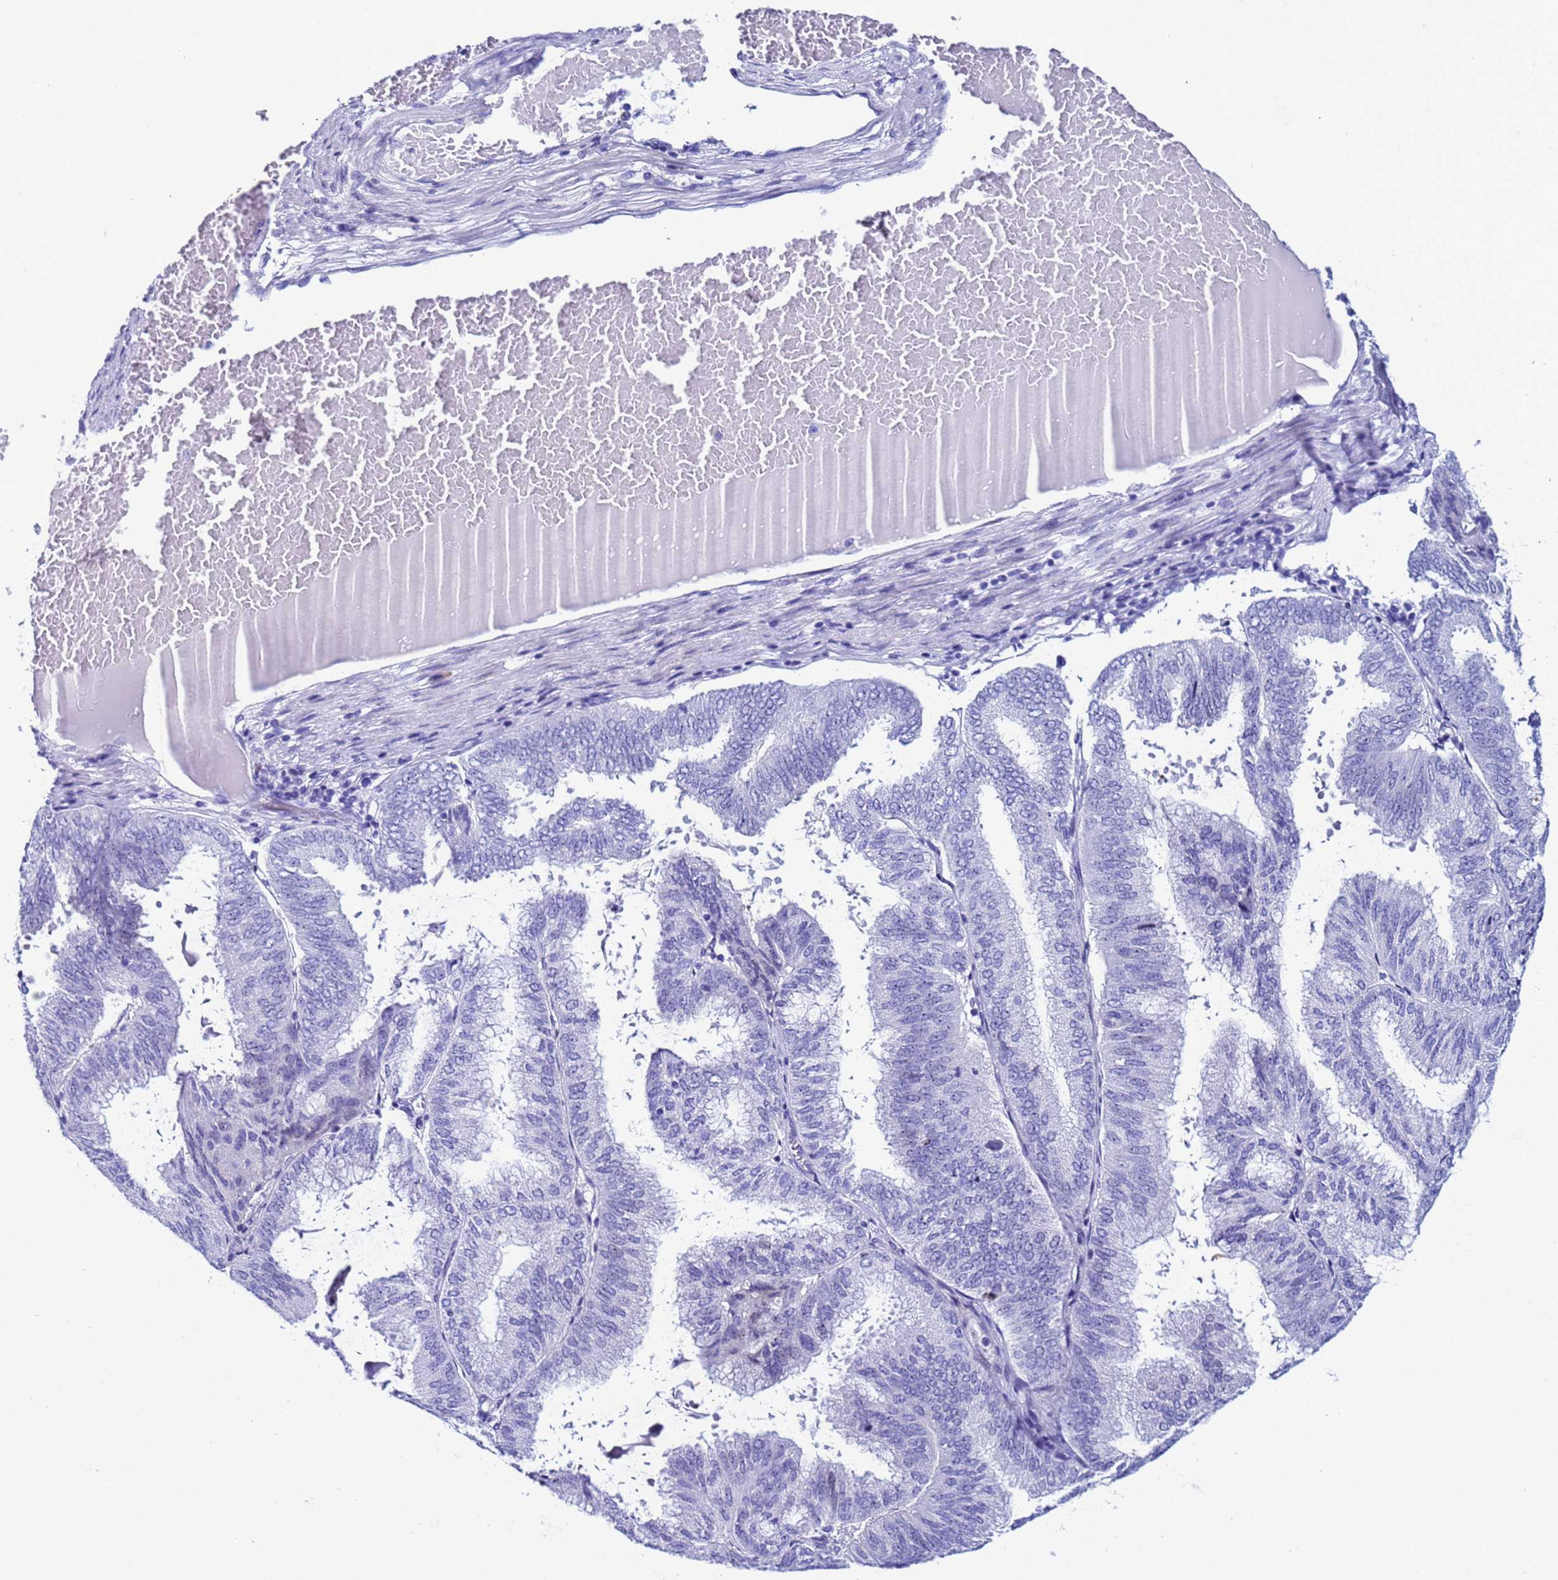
{"staining": {"intensity": "moderate", "quantity": "<25%", "location": "nuclear"}, "tissue": "endometrial cancer", "cell_type": "Tumor cells", "image_type": "cancer", "snomed": [{"axis": "morphology", "description": "Adenocarcinoma, NOS"}, {"axis": "topography", "description": "Endometrium"}], "caption": "Immunohistochemical staining of human endometrial cancer shows low levels of moderate nuclear staining in about <25% of tumor cells.", "gene": "POP5", "patient": {"sex": "female", "age": 49}}